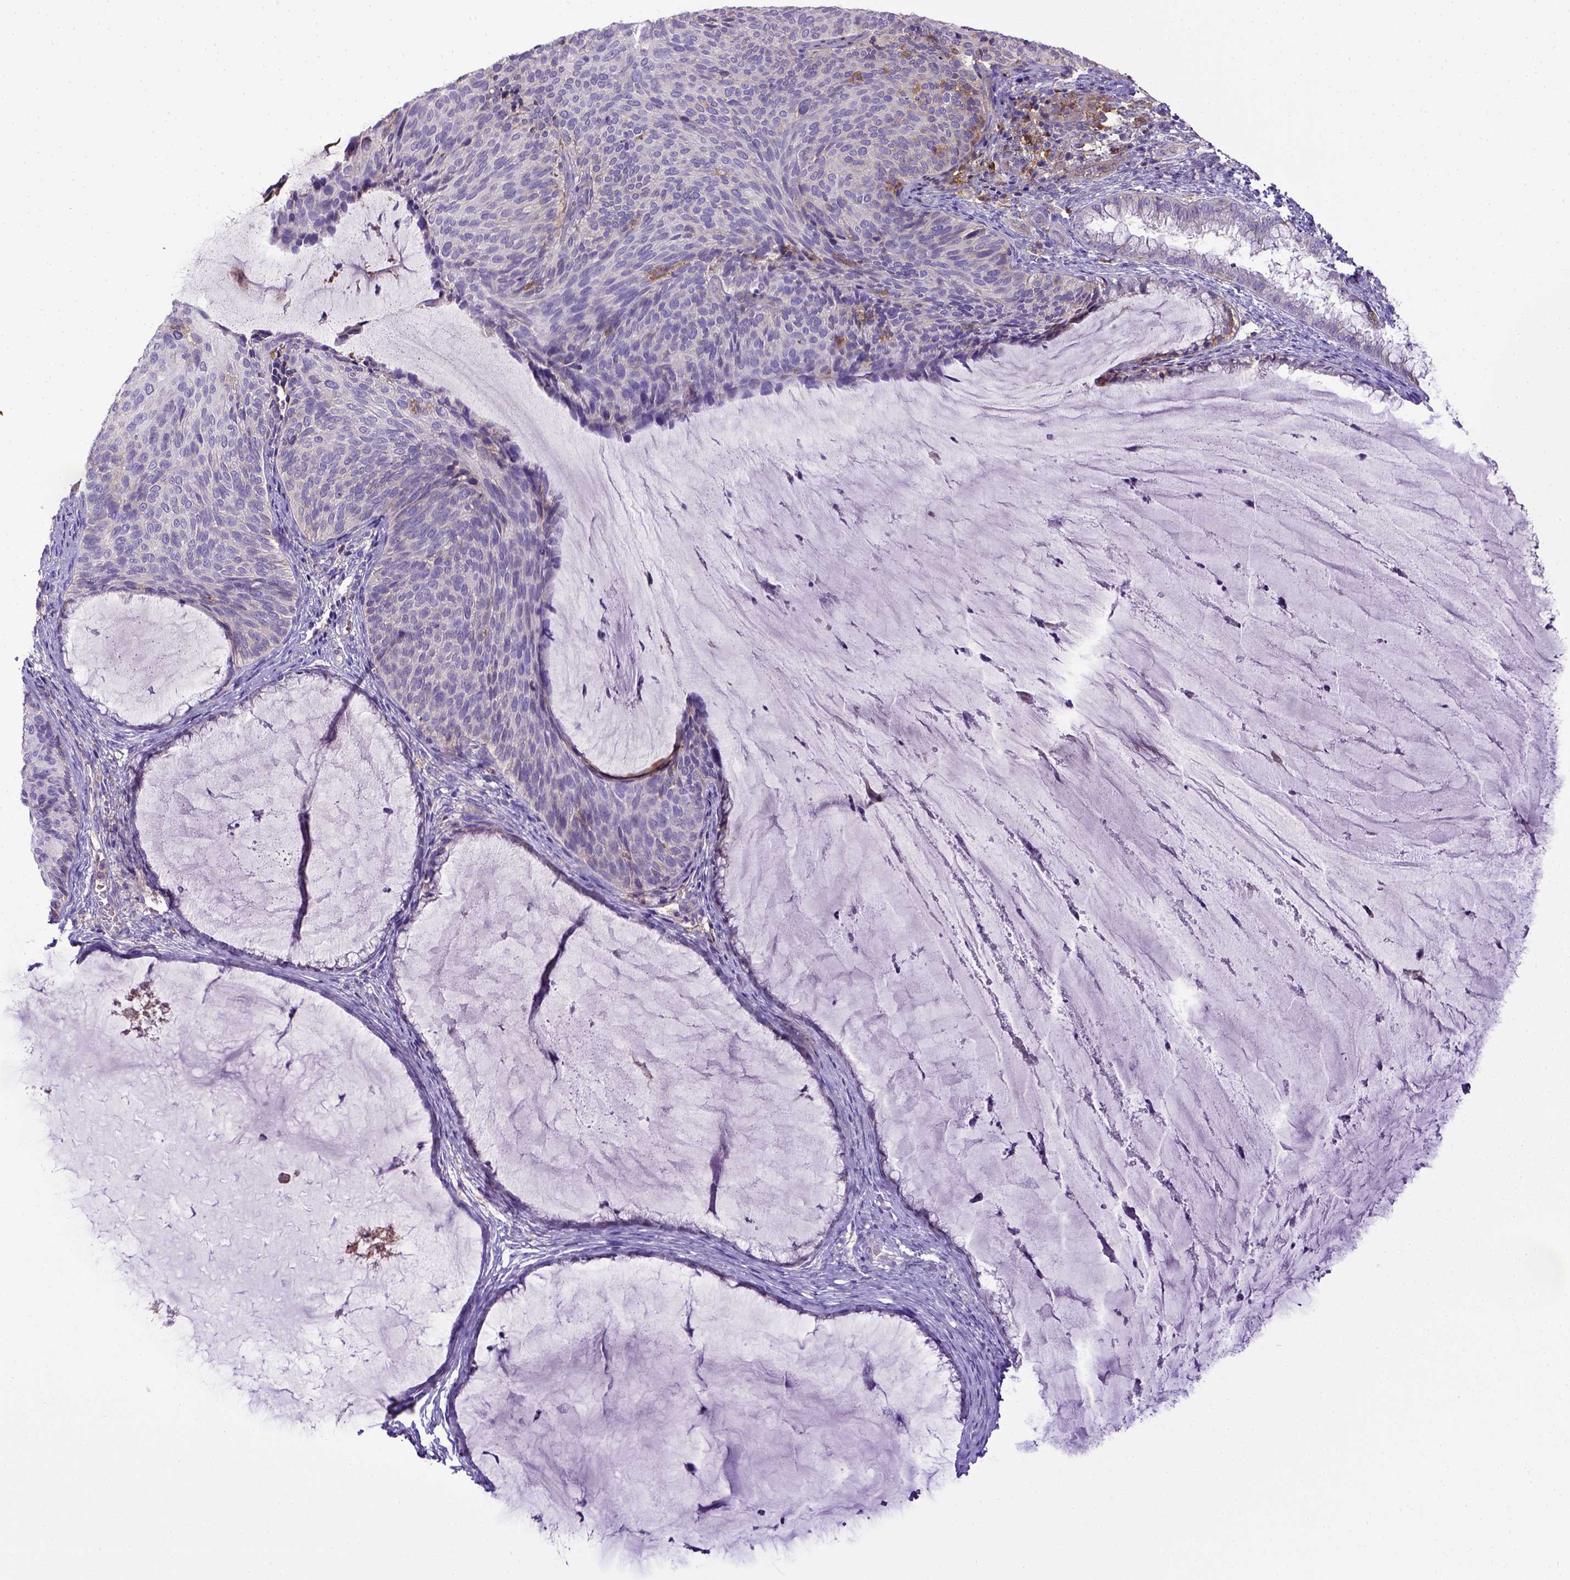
{"staining": {"intensity": "negative", "quantity": "none", "location": "none"}, "tissue": "cervical cancer", "cell_type": "Tumor cells", "image_type": "cancer", "snomed": [{"axis": "morphology", "description": "Squamous cell carcinoma, NOS"}, {"axis": "topography", "description": "Cervix"}], "caption": "High power microscopy histopathology image of an immunohistochemistry histopathology image of cervical cancer (squamous cell carcinoma), revealing no significant positivity in tumor cells. The staining is performed using DAB (3,3'-diaminobenzidine) brown chromogen with nuclei counter-stained in using hematoxylin.", "gene": "CD40", "patient": {"sex": "female", "age": 36}}